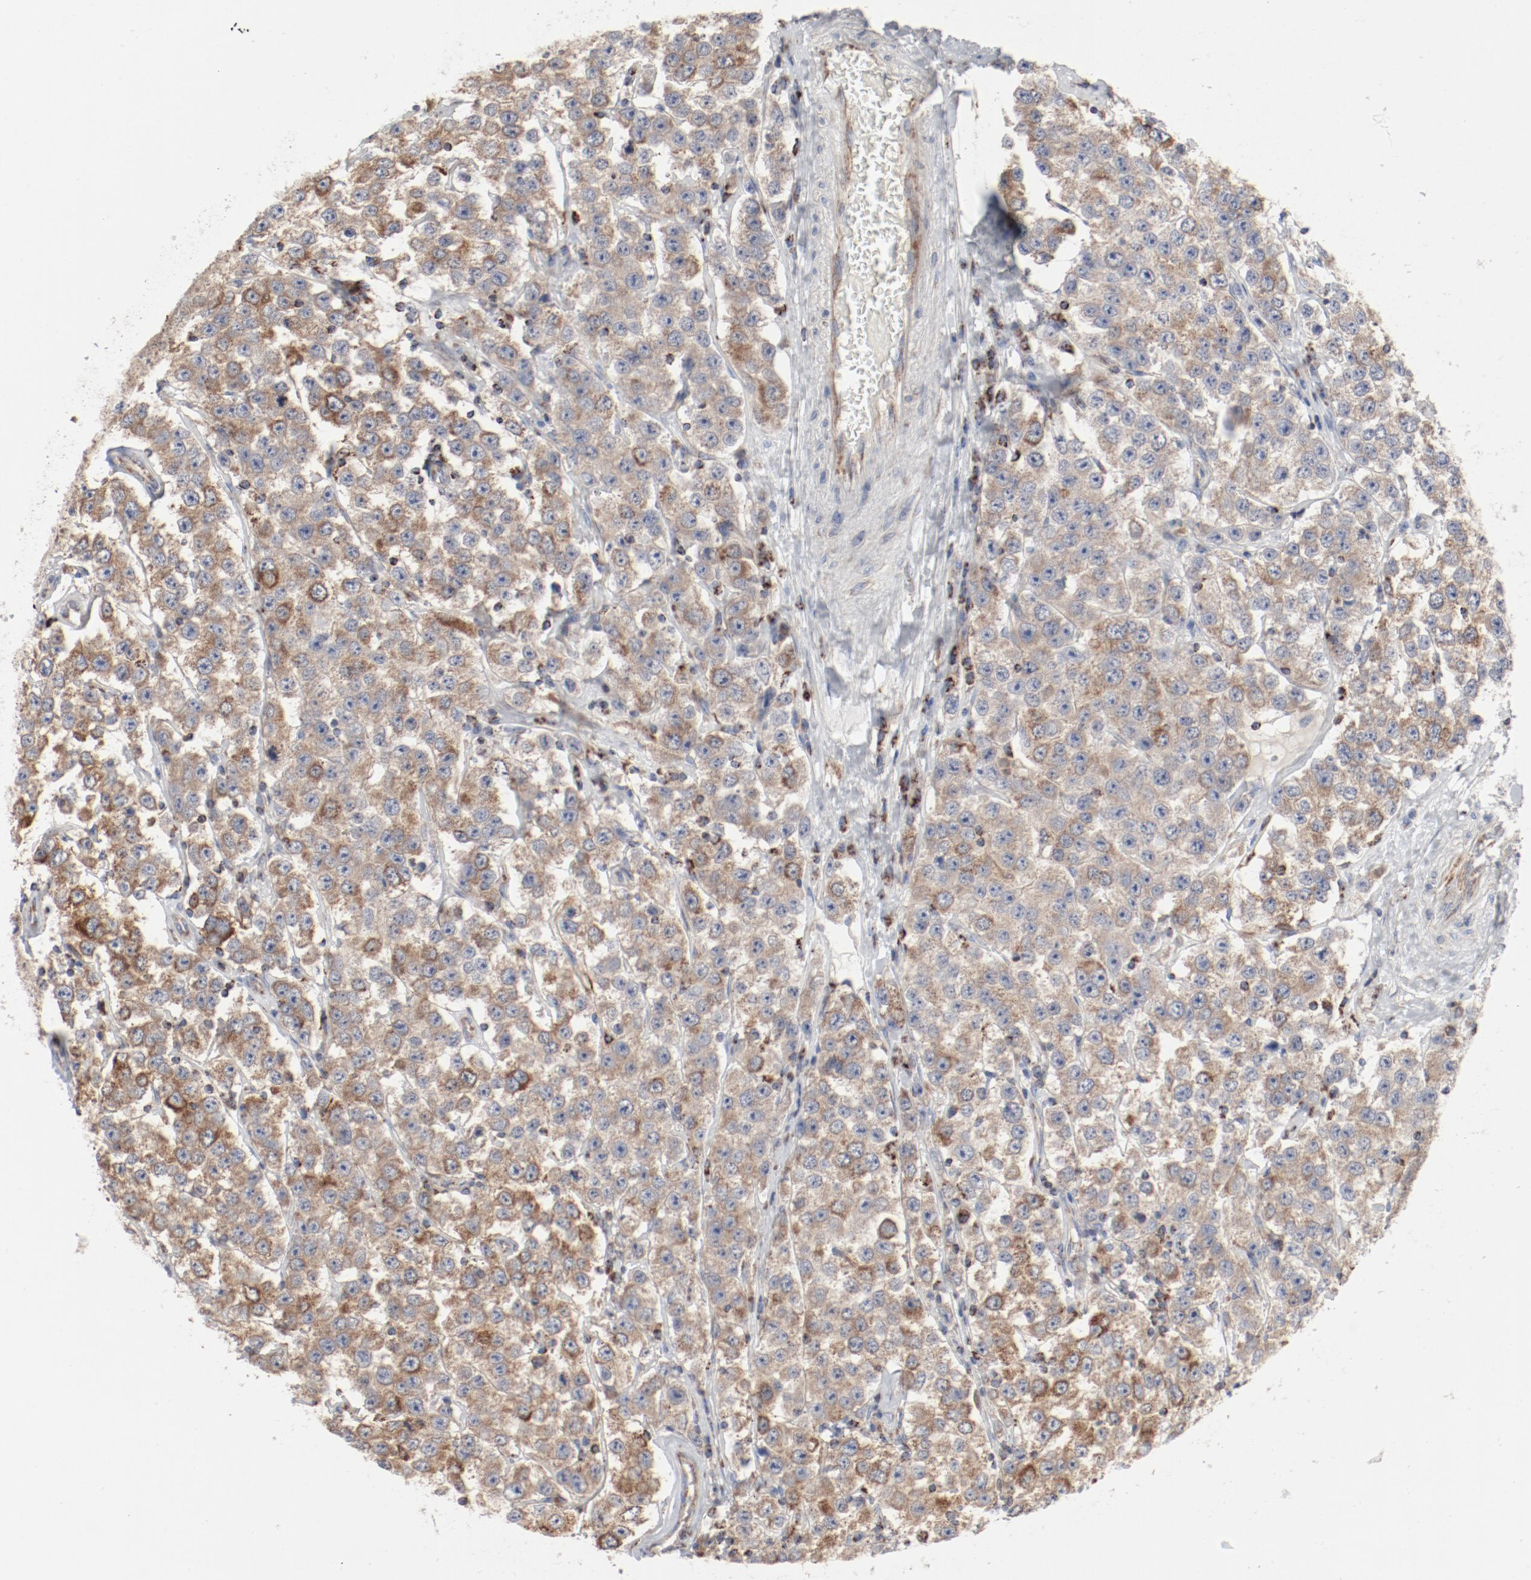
{"staining": {"intensity": "weak", "quantity": ">75%", "location": "cytoplasmic/membranous"}, "tissue": "testis cancer", "cell_type": "Tumor cells", "image_type": "cancer", "snomed": [{"axis": "morphology", "description": "Seminoma, NOS"}, {"axis": "topography", "description": "Testis"}], "caption": "IHC of human testis seminoma displays low levels of weak cytoplasmic/membranous staining in approximately >75% of tumor cells.", "gene": "SETD3", "patient": {"sex": "male", "age": 52}}